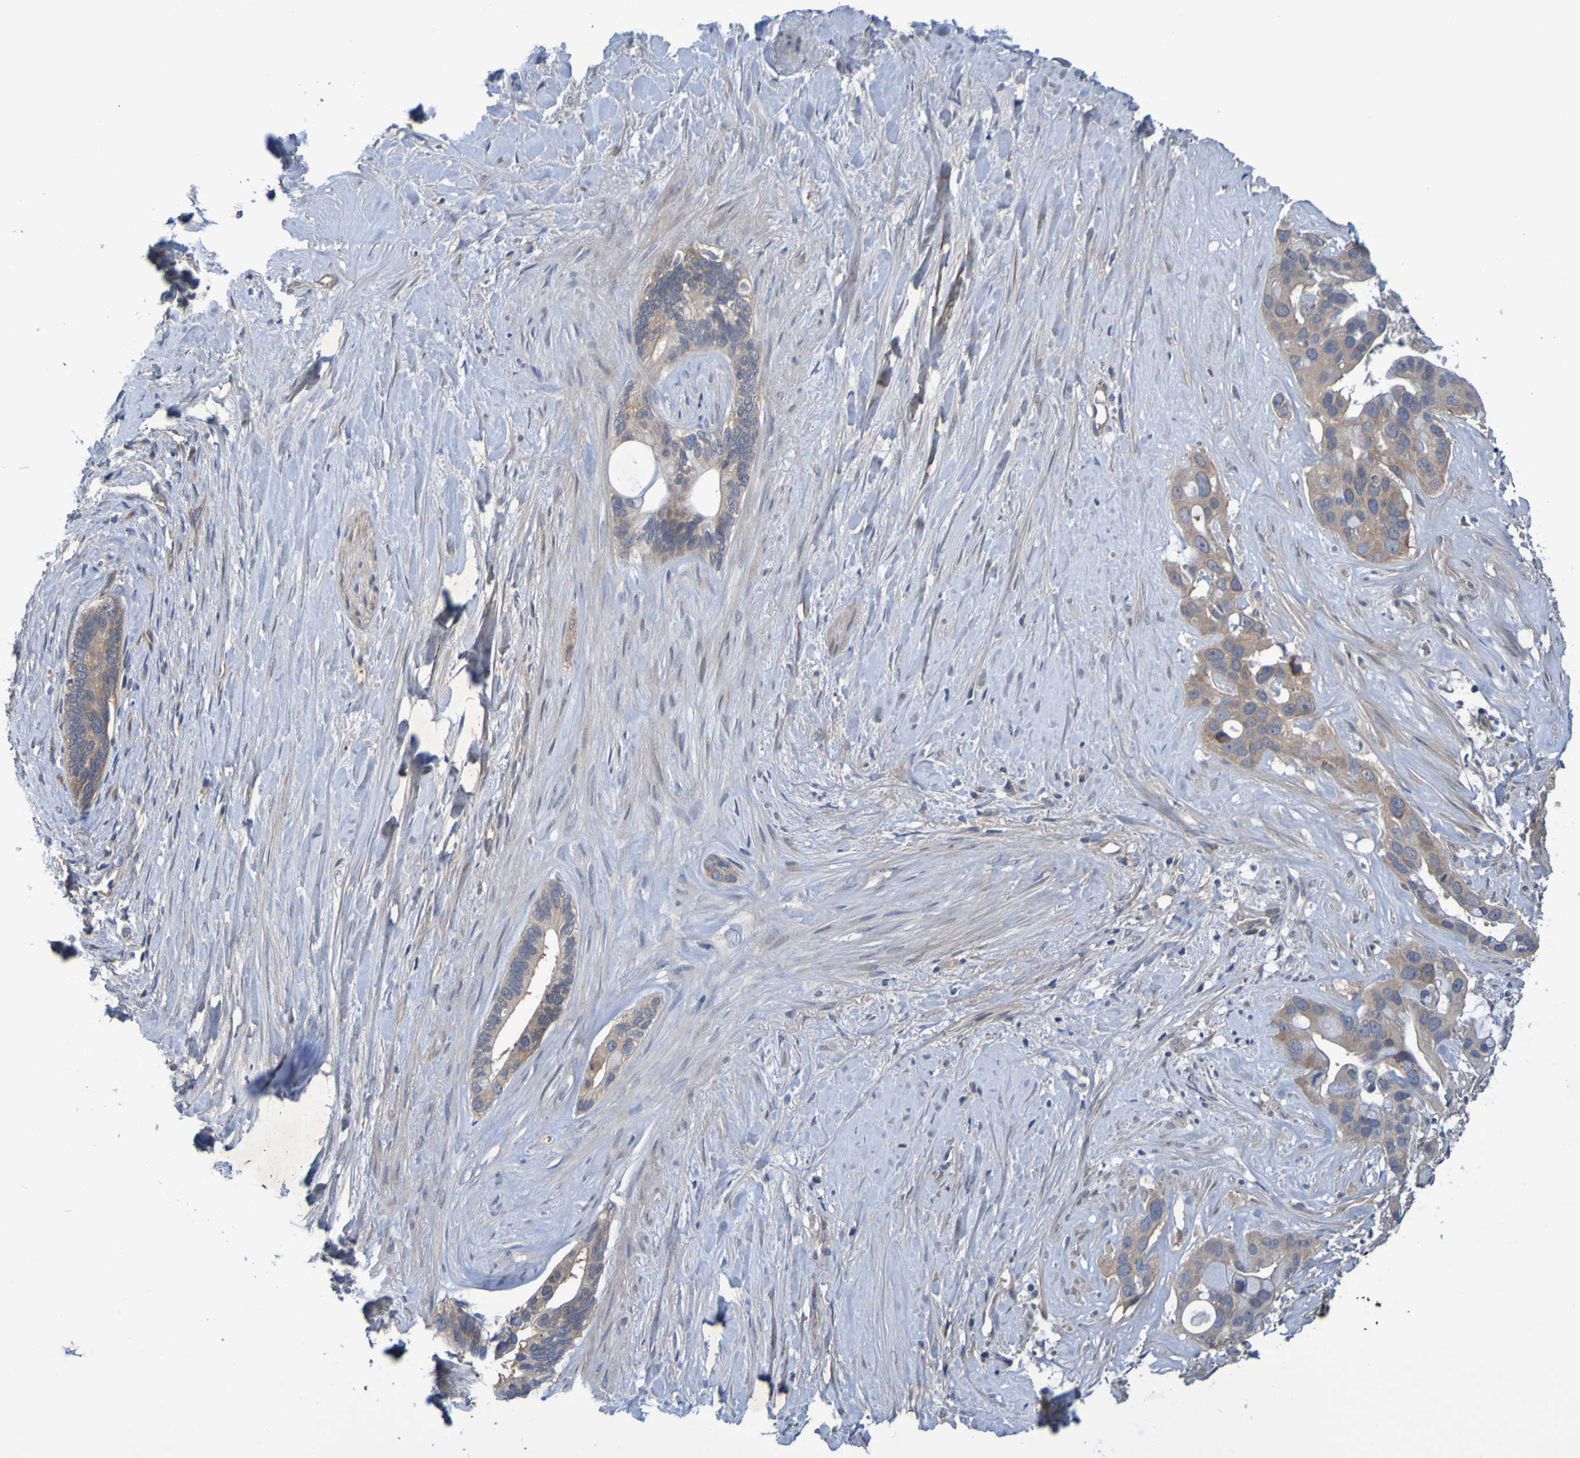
{"staining": {"intensity": "weak", "quantity": ">75%", "location": "cytoplasmic/membranous"}, "tissue": "liver cancer", "cell_type": "Tumor cells", "image_type": "cancer", "snomed": [{"axis": "morphology", "description": "Cholangiocarcinoma"}, {"axis": "topography", "description": "Liver"}], "caption": "Liver cholangiocarcinoma stained with a protein marker shows weak staining in tumor cells.", "gene": "SDK1", "patient": {"sex": "female", "age": 65}}